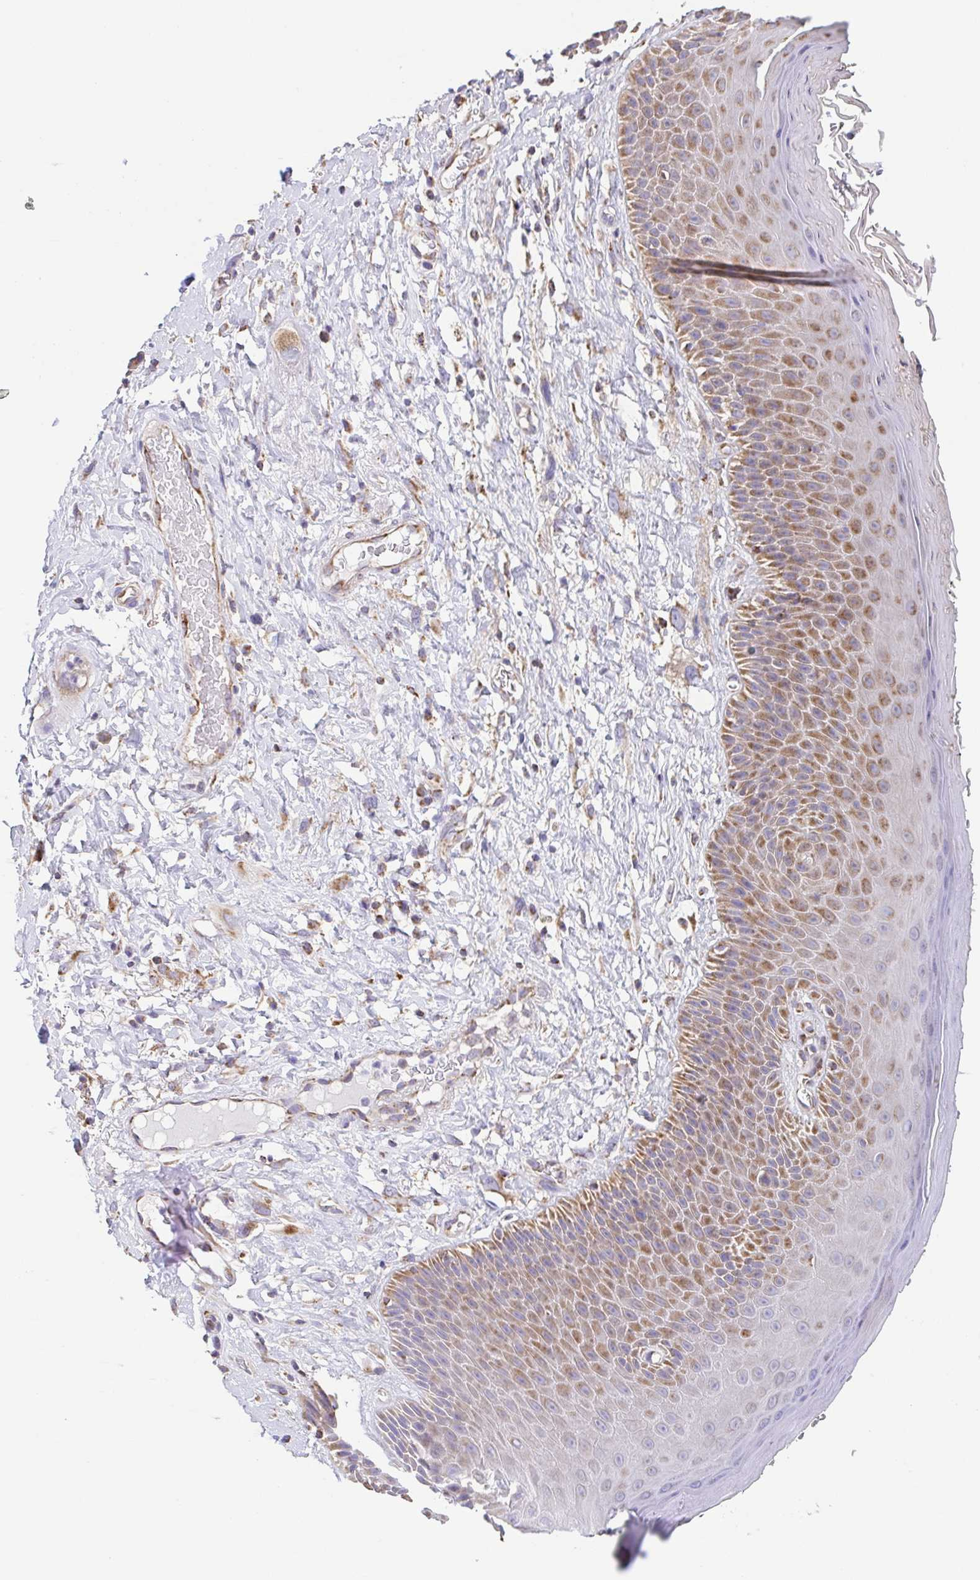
{"staining": {"intensity": "moderate", "quantity": "25%-75%", "location": "cytoplasmic/membranous"}, "tissue": "skin", "cell_type": "Epidermal cells", "image_type": "normal", "snomed": [{"axis": "morphology", "description": "Normal tissue, NOS"}, {"axis": "topography", "description": "Anal"}], "caption": "The image shows immunohistochemical staining of unremarkable skin. There is moderate cytoplasmic/membranous expression is seen in approximately 25%-75% of epidermal cells. Using DAB (brown) and hematoxylin (blue) stains, captured at high magnification using brightfield microscopy.", "gene": "GINM1", "patient": {"sex": "male", "age": 78}}